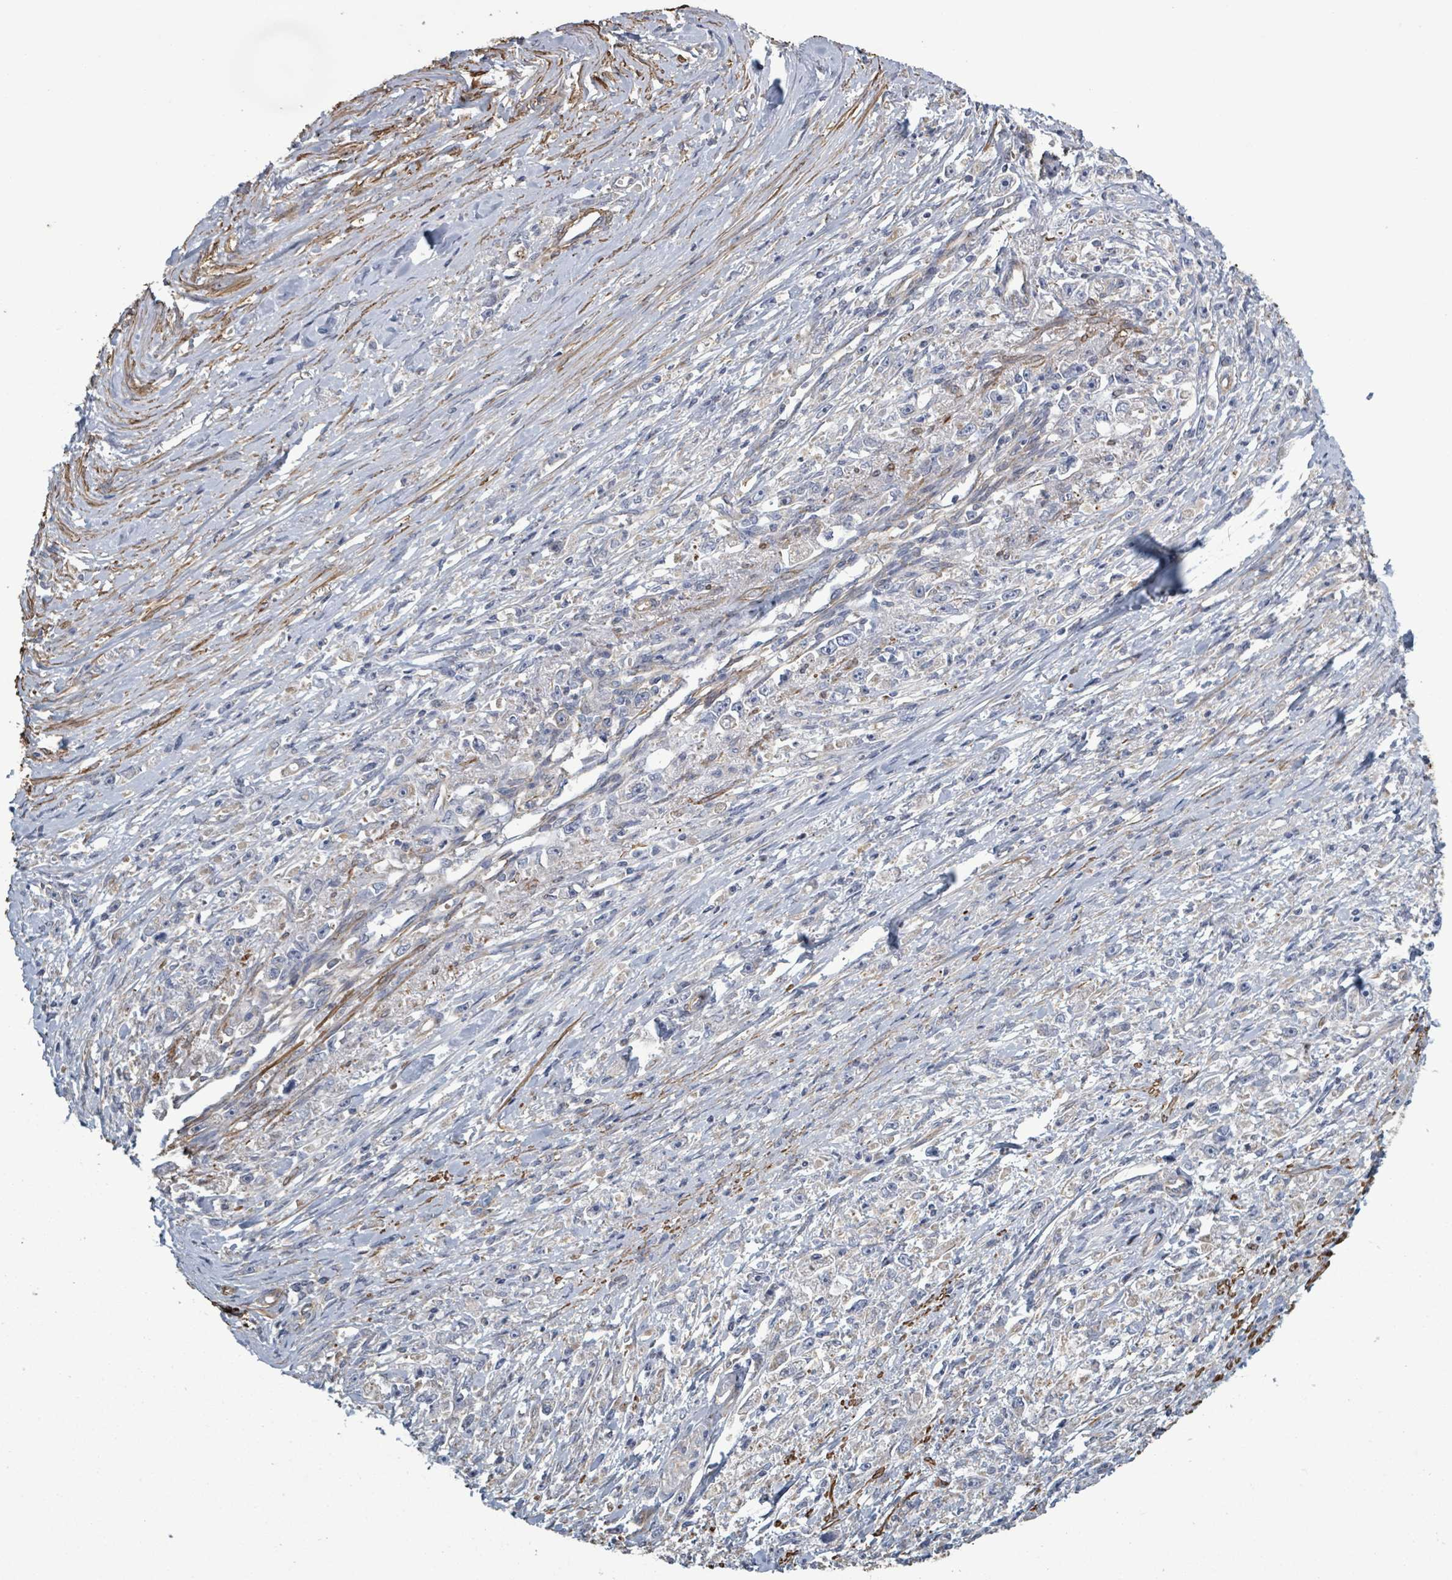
{"staining": {"intensity": "negative", "quantity": "none", "location": "none"}, "tissue": "stomach cancer", "cell_type": "Tumor cells", "image_type": "cancer", "snomed": [{"axis": "morphology", "description": "Adenocarcinoma, NOS"}, {"axis": "topography", "description": "Stomach"}], "caption": "DAB (3,3'-diaminobenzidine) immunohistochemical staining of adenocarcinoma (stomach) exhibits no significant expression in tumor cells. (Immunohistochemistry, brightfield microscopy, high magnification).", "gene": "ADCK1", "patient": {"sex": "female", "age": 59}}